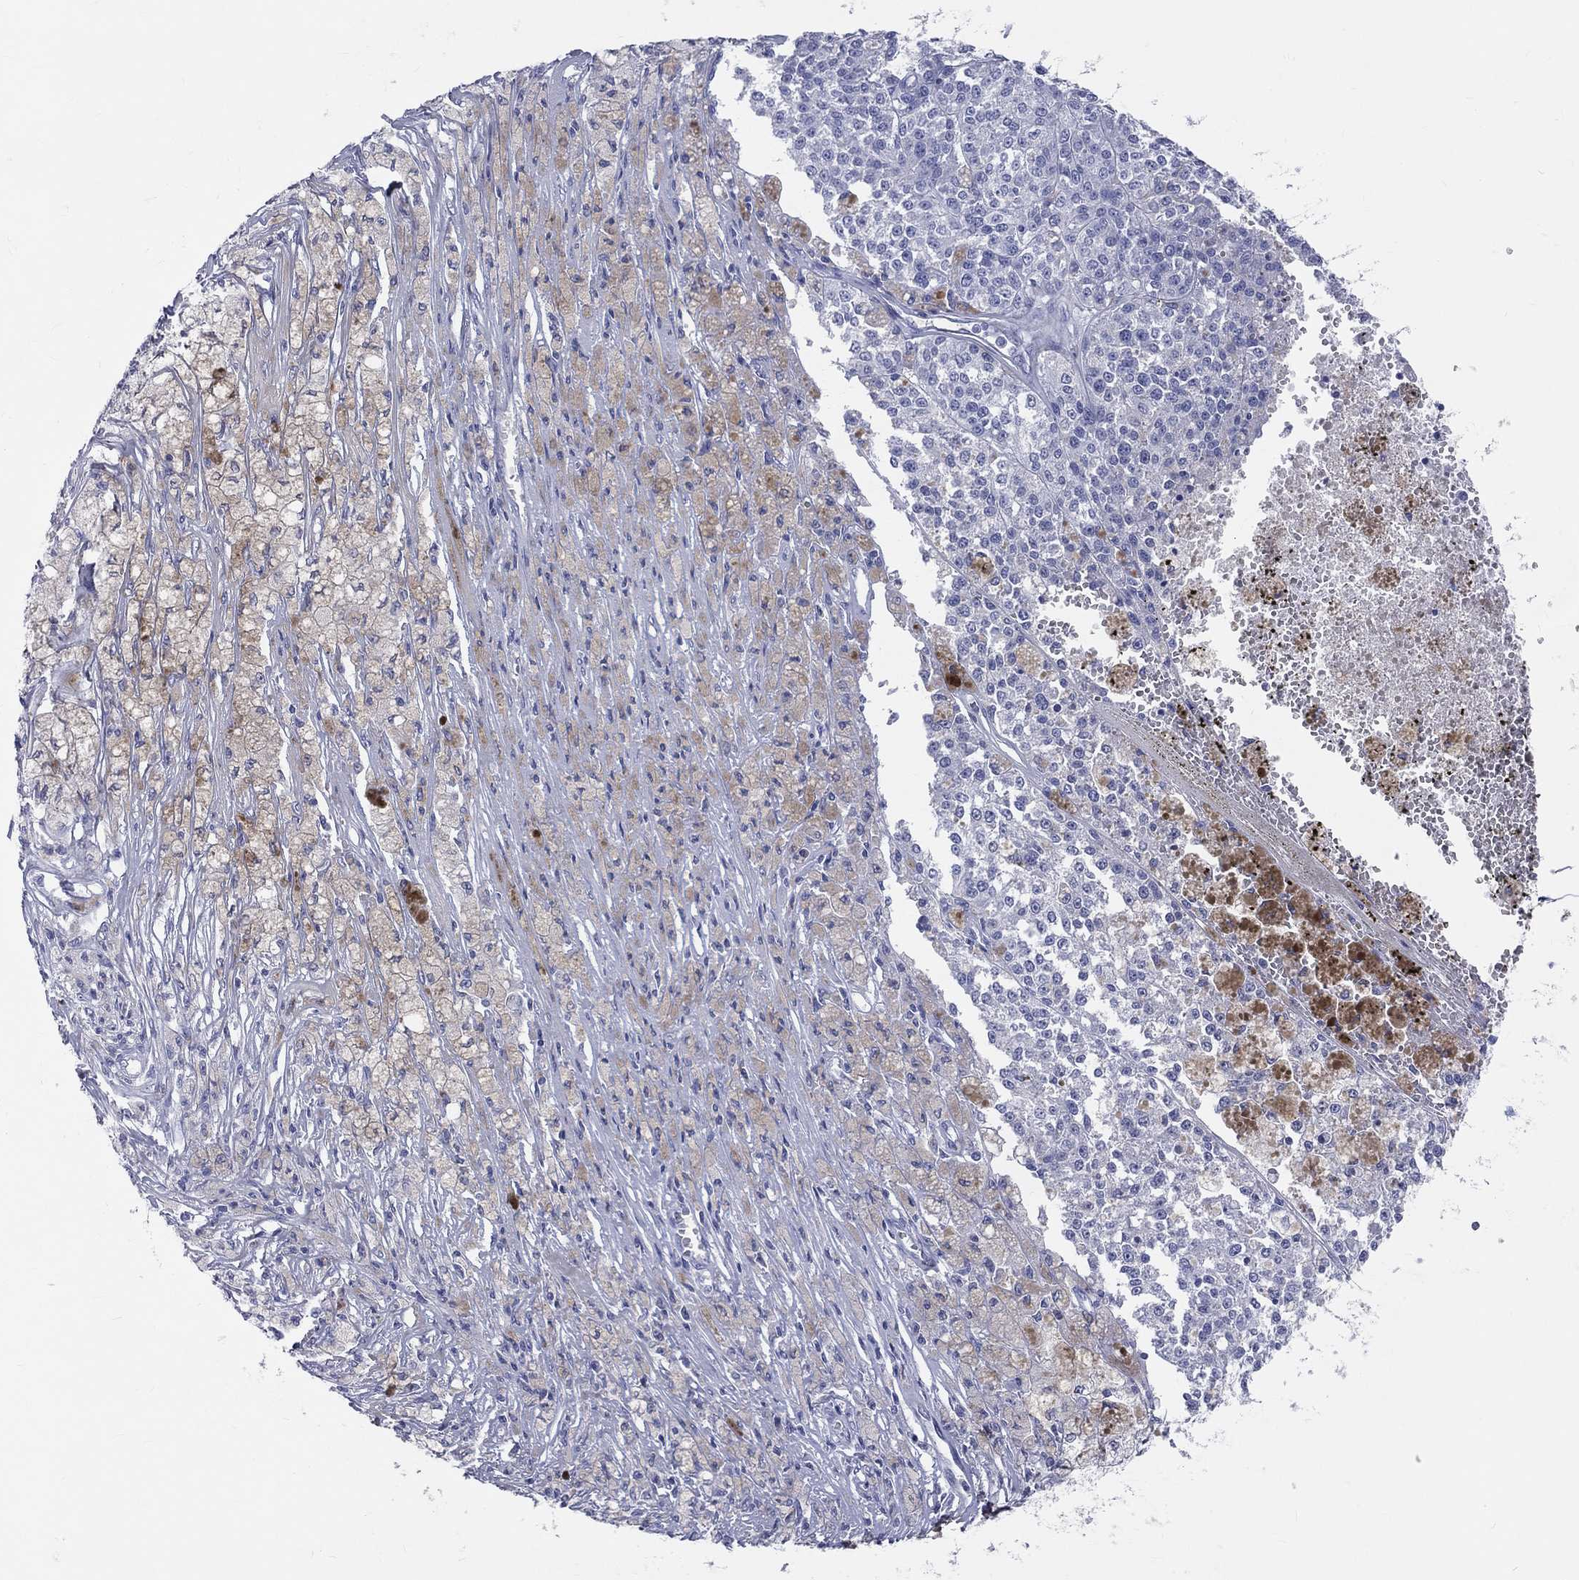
{"staining": {"intensity": "negative", "quantity": "none", "location": "none"}, "tissue": "melanoma", "cell_type": "Tumor cells", "image_type": "cancer", "snomed": [{"axis": "morphology", "description": "Malignant melanoma, Metastatic site"}, {"axis": "topography", "description": "Lymph node"}], "caption": "Tumor cells show no significant protein positivity in melanoma.", "gene": "LAT", "patient": {"sex": "female", "age": 64}}